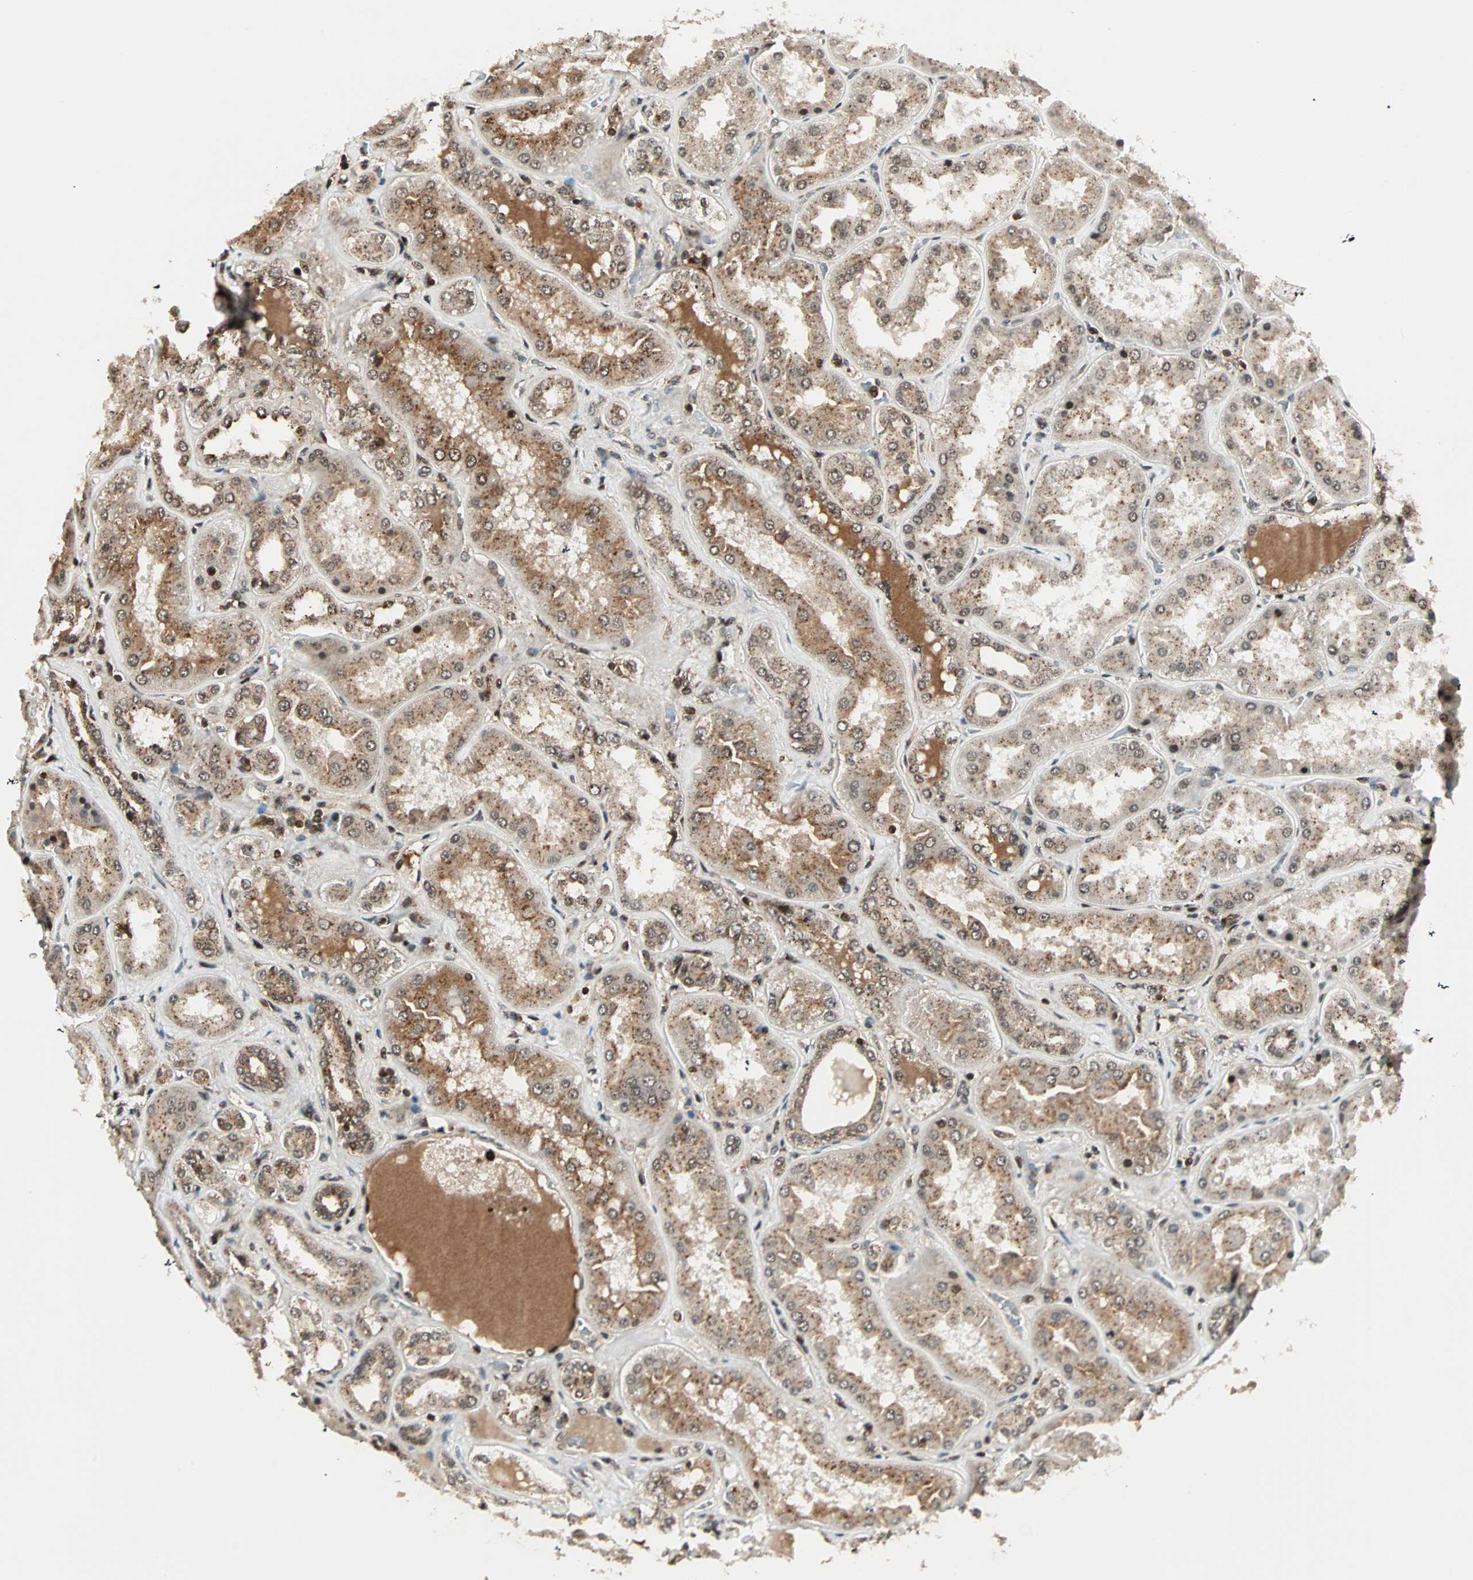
{"staining": {"intensity": "moderate", "quantity": ">75%", "location": "nuclear"}, "tissue": "kidney", "cell_type": "Cells in glomeruli", "image_type": "normal", "snomed": [{"axis": "morphology", "description": "Normal tissue, NOS"}, {"axis": "topography", "description": "Kidney"}], "caption": "Moderate nuclear positivity for a protein is present in about >75% of cells in glomeruli of unremarkable kidney using immunohistochemistry.", "gene": "ZBED9", "patient": {"sex": "female", "age": 56}}